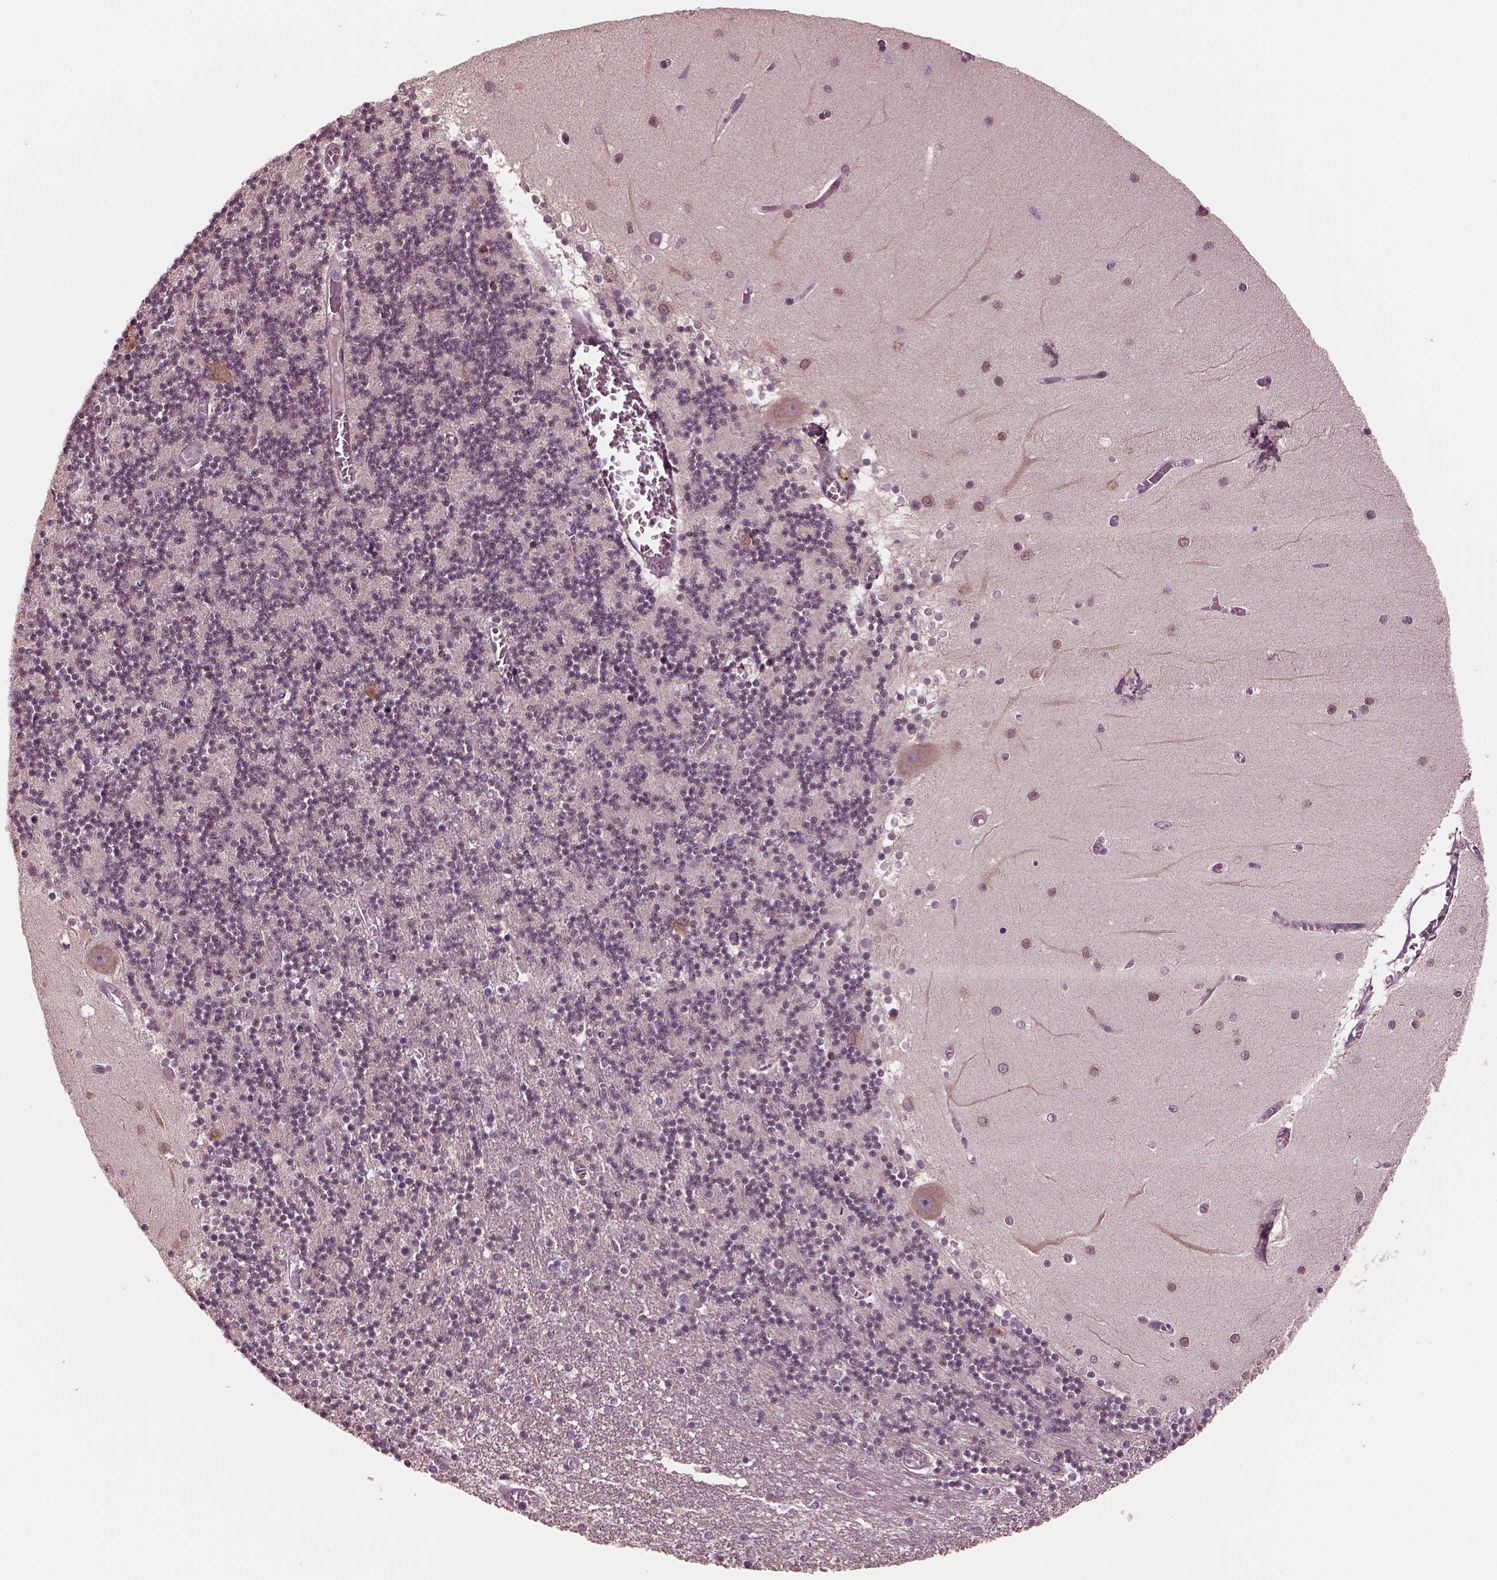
{"staining": {"intensity": "negative", "quantity": "none", "location": "none"}, "tissue": "cerebellum", "cell_type": "Cells in granular layer", "image_type": "normal", "snomed": [{"axis": "morphology", "description": "Normal tissue, NOS"}, {"axis": "topography", "description": "Cerebellum"}], "caption": "This is a micrograph of immunohistochemistry staining of benign cerebellum, which shows no positivity in cells in granular layer. The staining is performed using DAB brown chromogen with nuclei counter-stained in using hematoxylin.", "gene": "PORCN", "patient": {"sex": "female", "age": 28}}